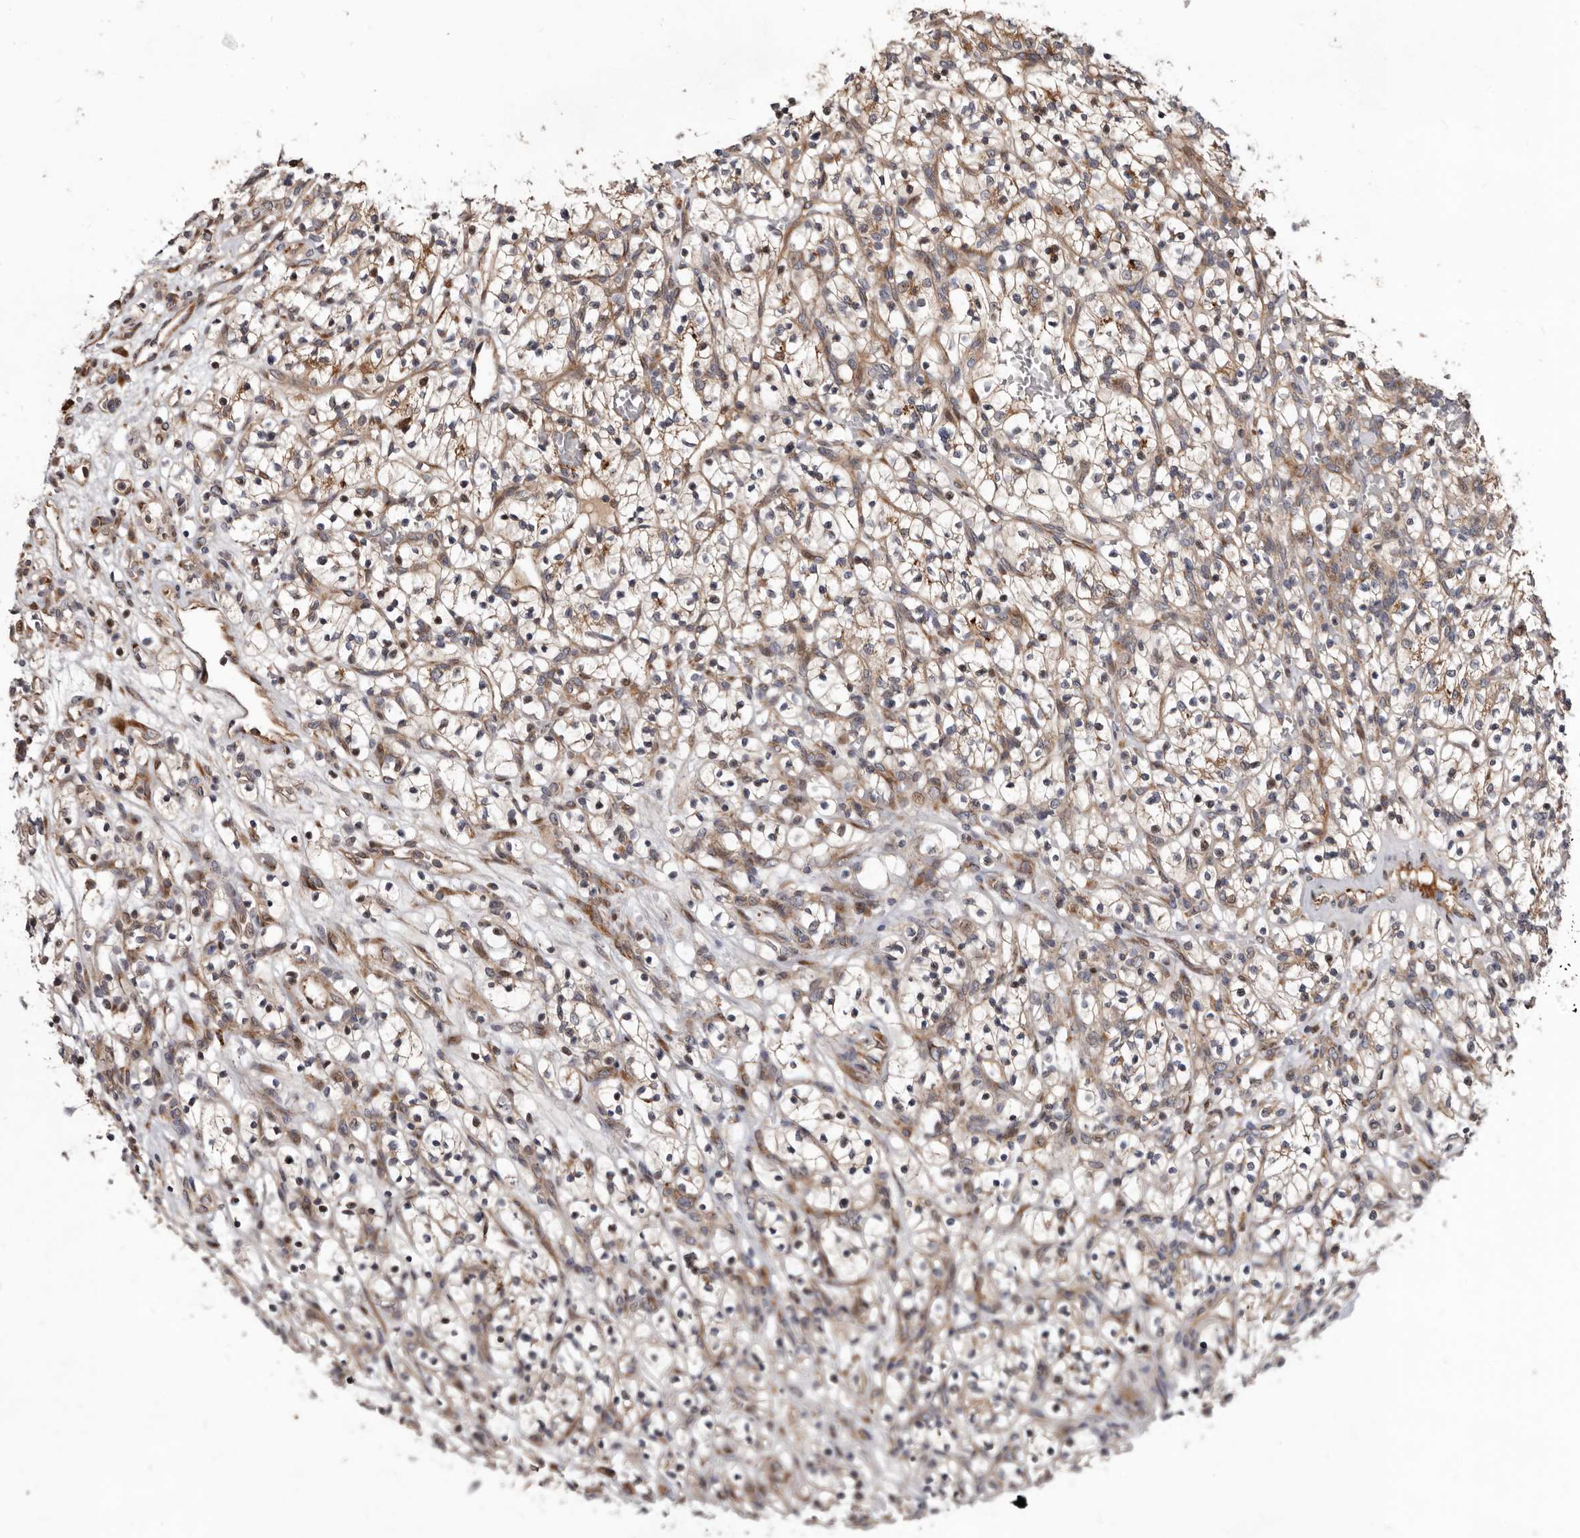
{"staining": {"intensity": "weak", "quantity": "25%-75%", "location": "cytoplasmic/membranous"}, "tissue": "renal cancer", "cell_type": "Tumor cells", "image_type": "cancer", "snomed": [{"axis": "morphology", "description": "Adenocarcinoma, NOS"}, {"axis": "topography", "description": "Kidney"}], "caption": "Renal cancer was stained to show a protein in brown. There is low levels of weak cytoplasmic/membranous expression in about 25%-75% of tumor cells.", "gene": "WEE2", "patient": {"sex": "female", "age": 57}}